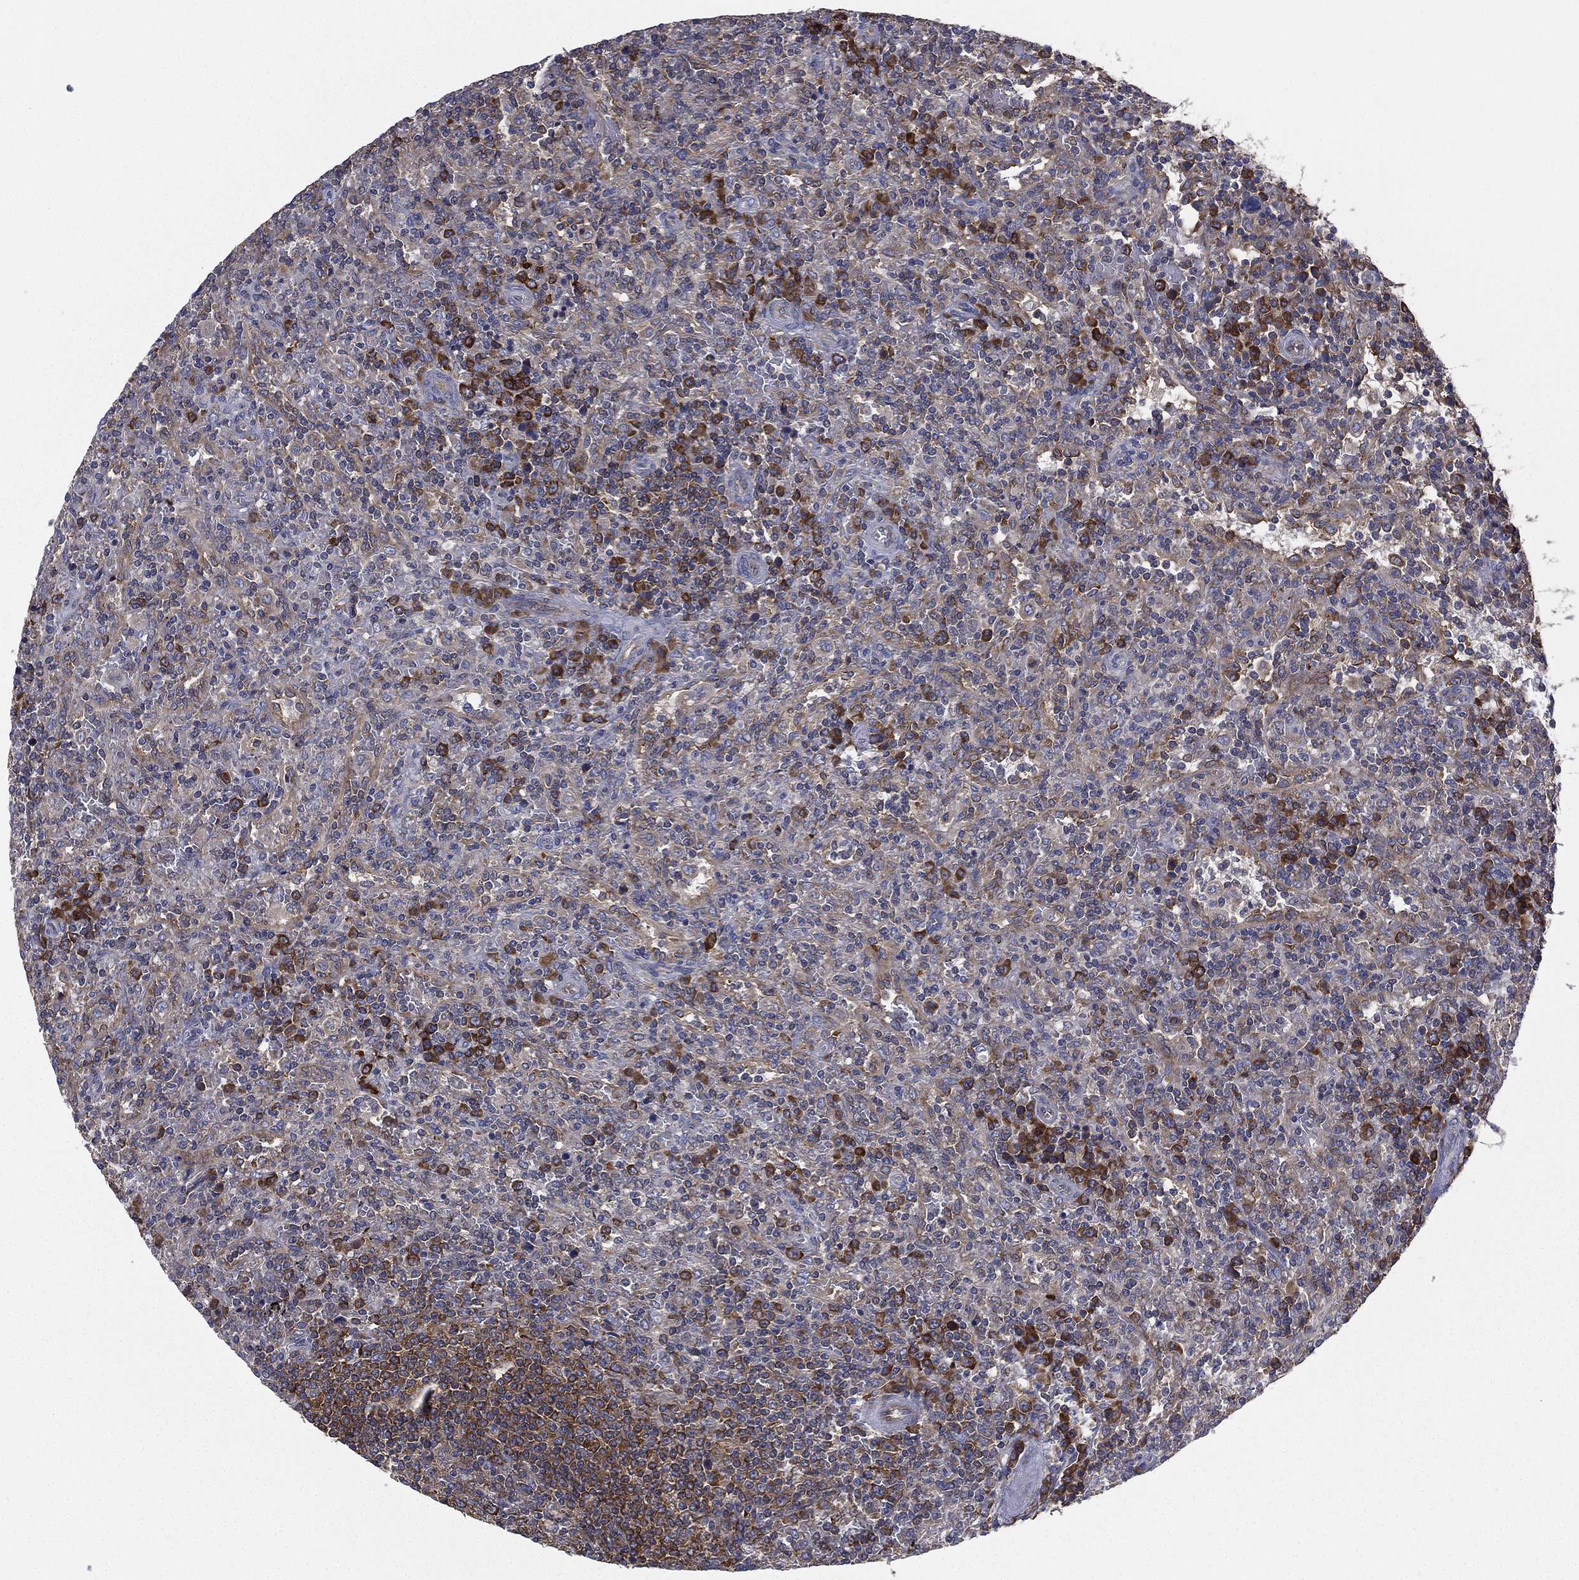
{"staining": {"intensity": "strong", "quantity": "<25%", "location": "cytoplasmic/membranous"}, "tissue": "lymphoma", "cell_type": "Tumor cells", "image_type": "cancer", "snomed": [{"axis": "morphology", "description": "Malignant lymphoma, non-Hodgkin's type, Low grade"}, {"axis": "topography", "description": "Spleen"}], "caption": "Strong cytoplasmic/membranous staining is seen in approximately <25% of tumor cells in lymphoma.", "gene": "FARSA", "patient": {"sex": "male", "age": 62}}